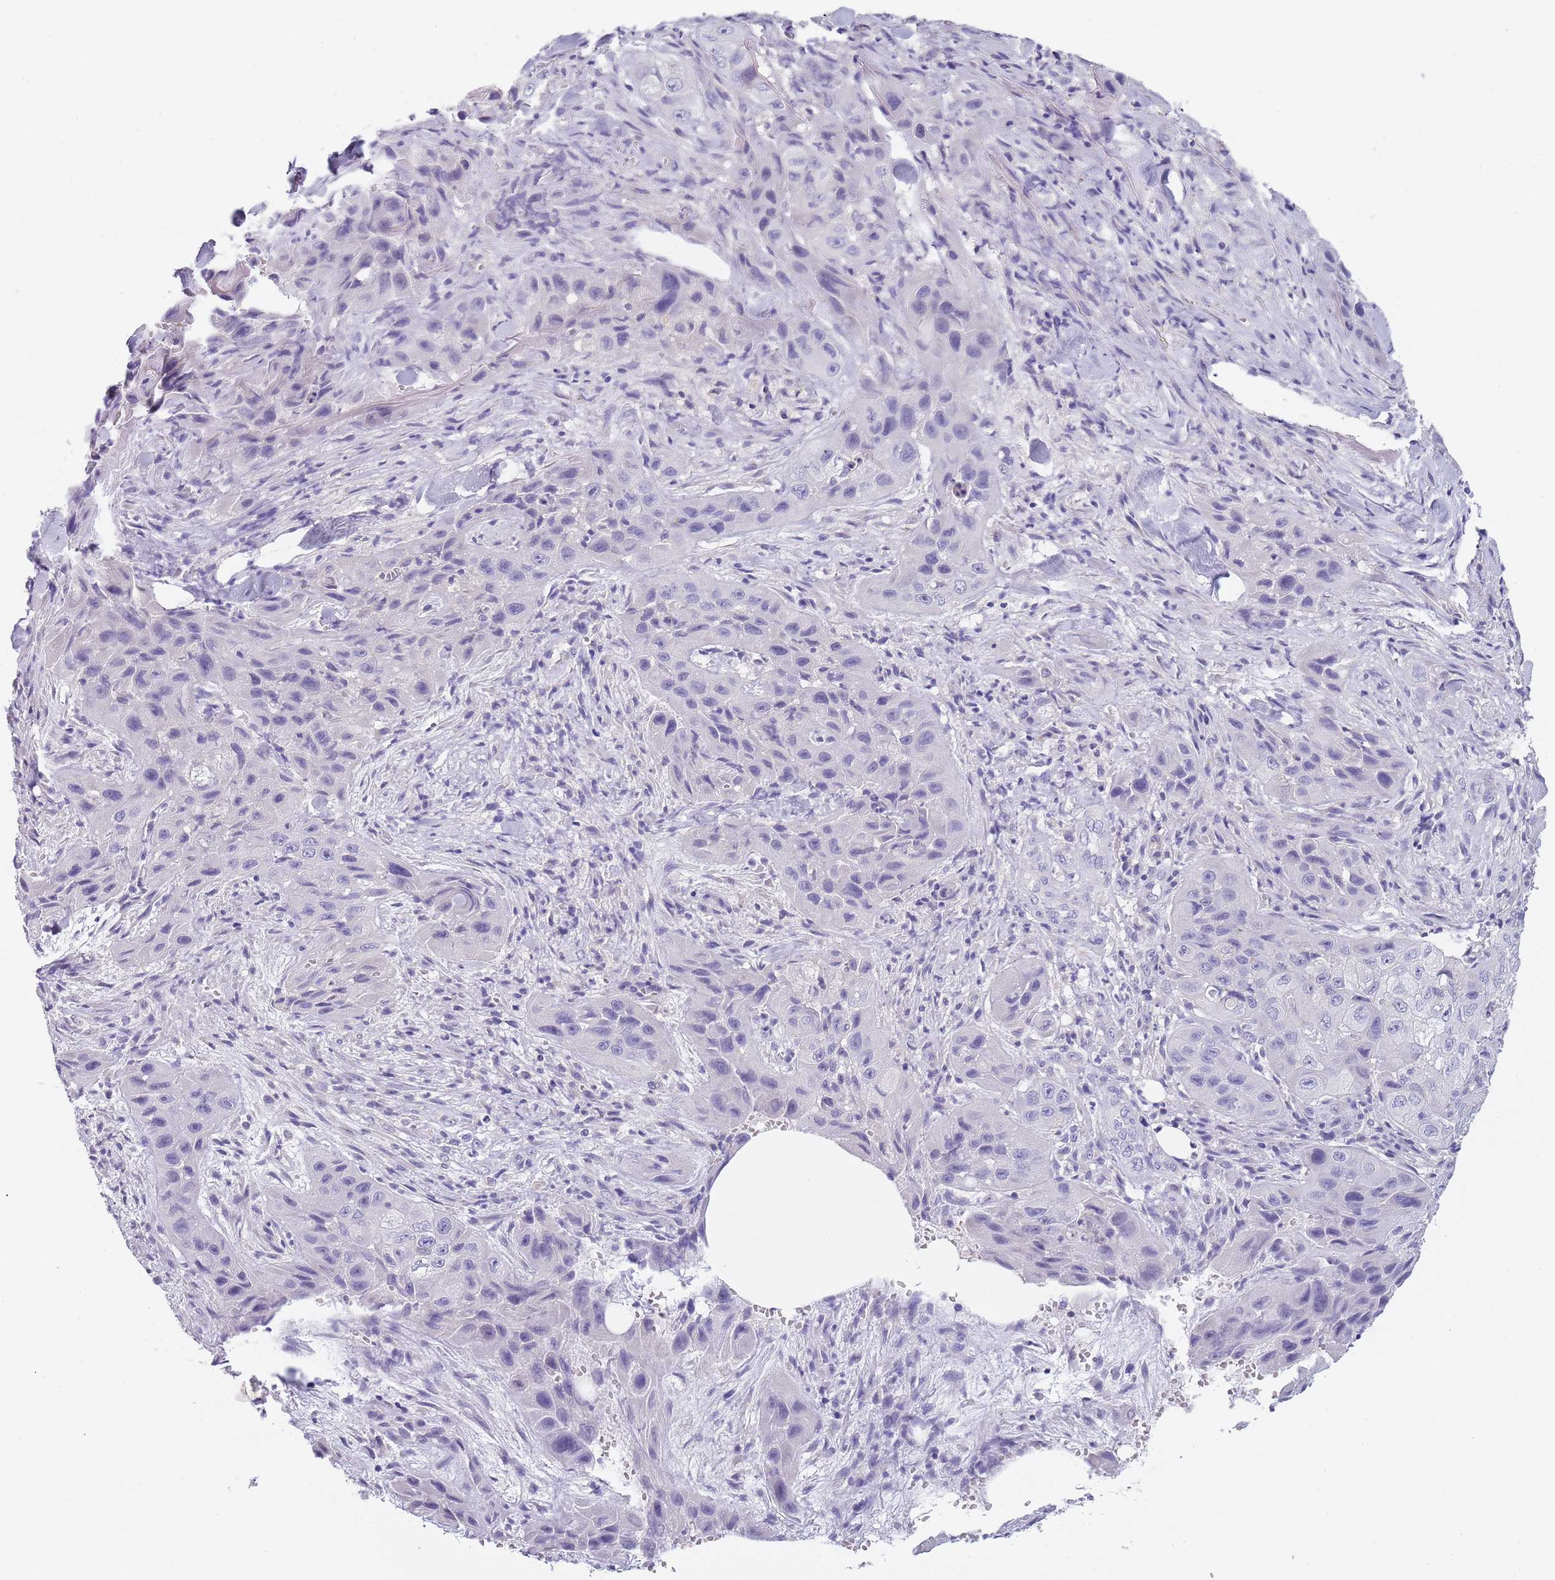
{"staining": {"intensity": "negative", "quantity": "none", "location": "none"}, "tissue": "skin cancer", "cell_type": "Tumor cells", "image_type": "cancer", "snomed": [{"axis": "morphology", "description": "Squamous cell carcinoma, NOS"}, {"axis": "topography", "description": "Skin"}, {"axis": "topography", "description": "Subcutis"}], "caption": "This is an IHC image of human skin cancer. There is no expression in tumor cells.", "gene": "MAN1C1", "patient": {"sex": "male", "age": 73}}